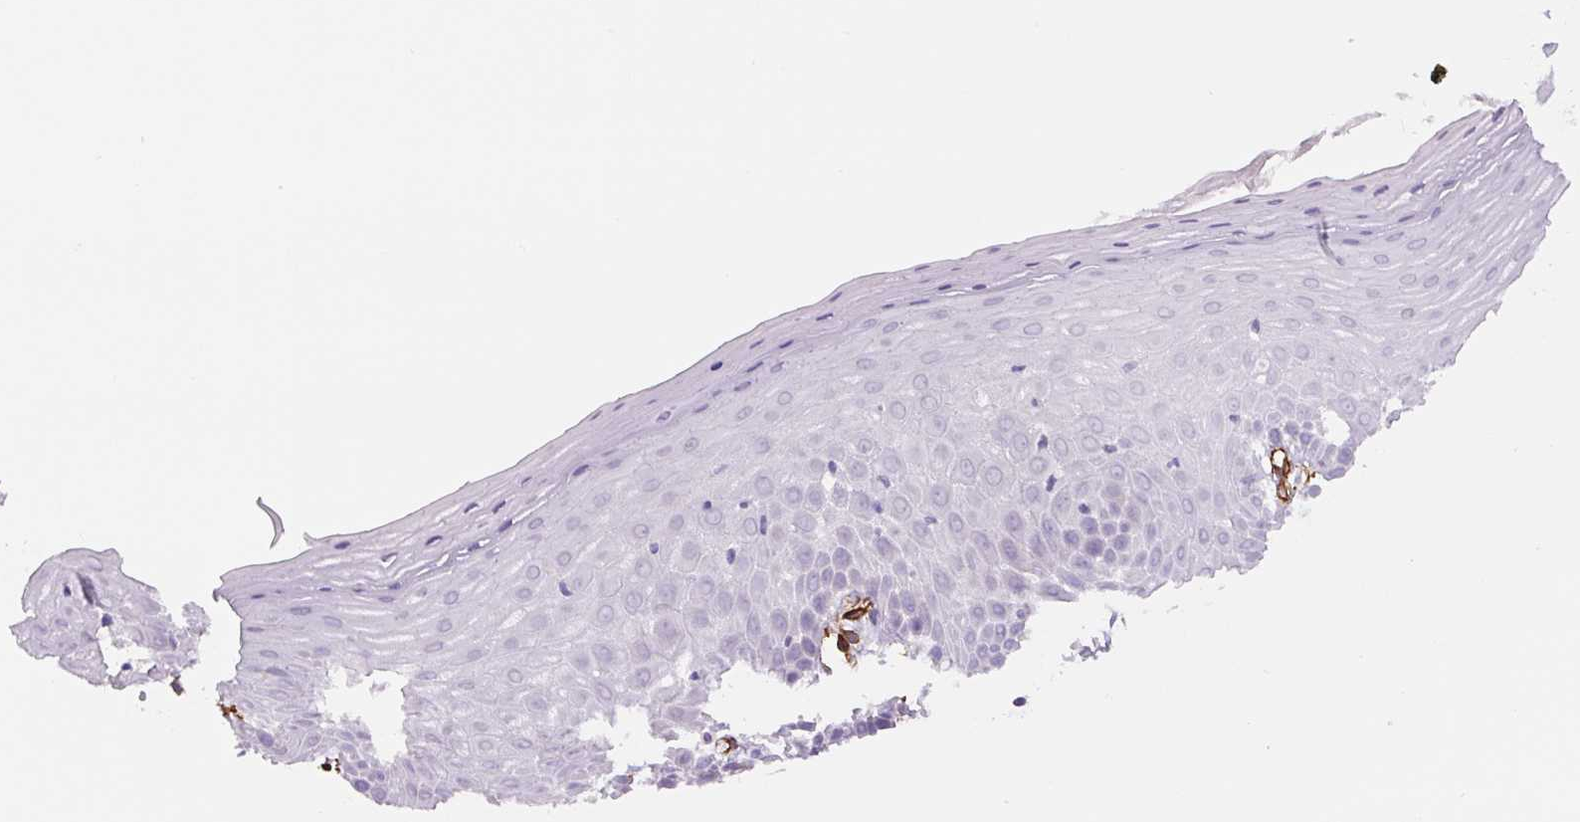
{"staining": {"intensity": "negative", "quantity": "none", "location": "none"}, "tissue": "cervix", "cell_type": "Glandular cells", "image_type": "normal", "snomed": [{"axis": "morphology", "description": "Normal tissue, NOS"}, {"axis": "topography", "description": "Cervix"}], "caption": "Protein analysis of benign cervix shows no significant positivity in glandular cells.", "gene": "NES", "patient": {"sex": "female", "age": 36}}